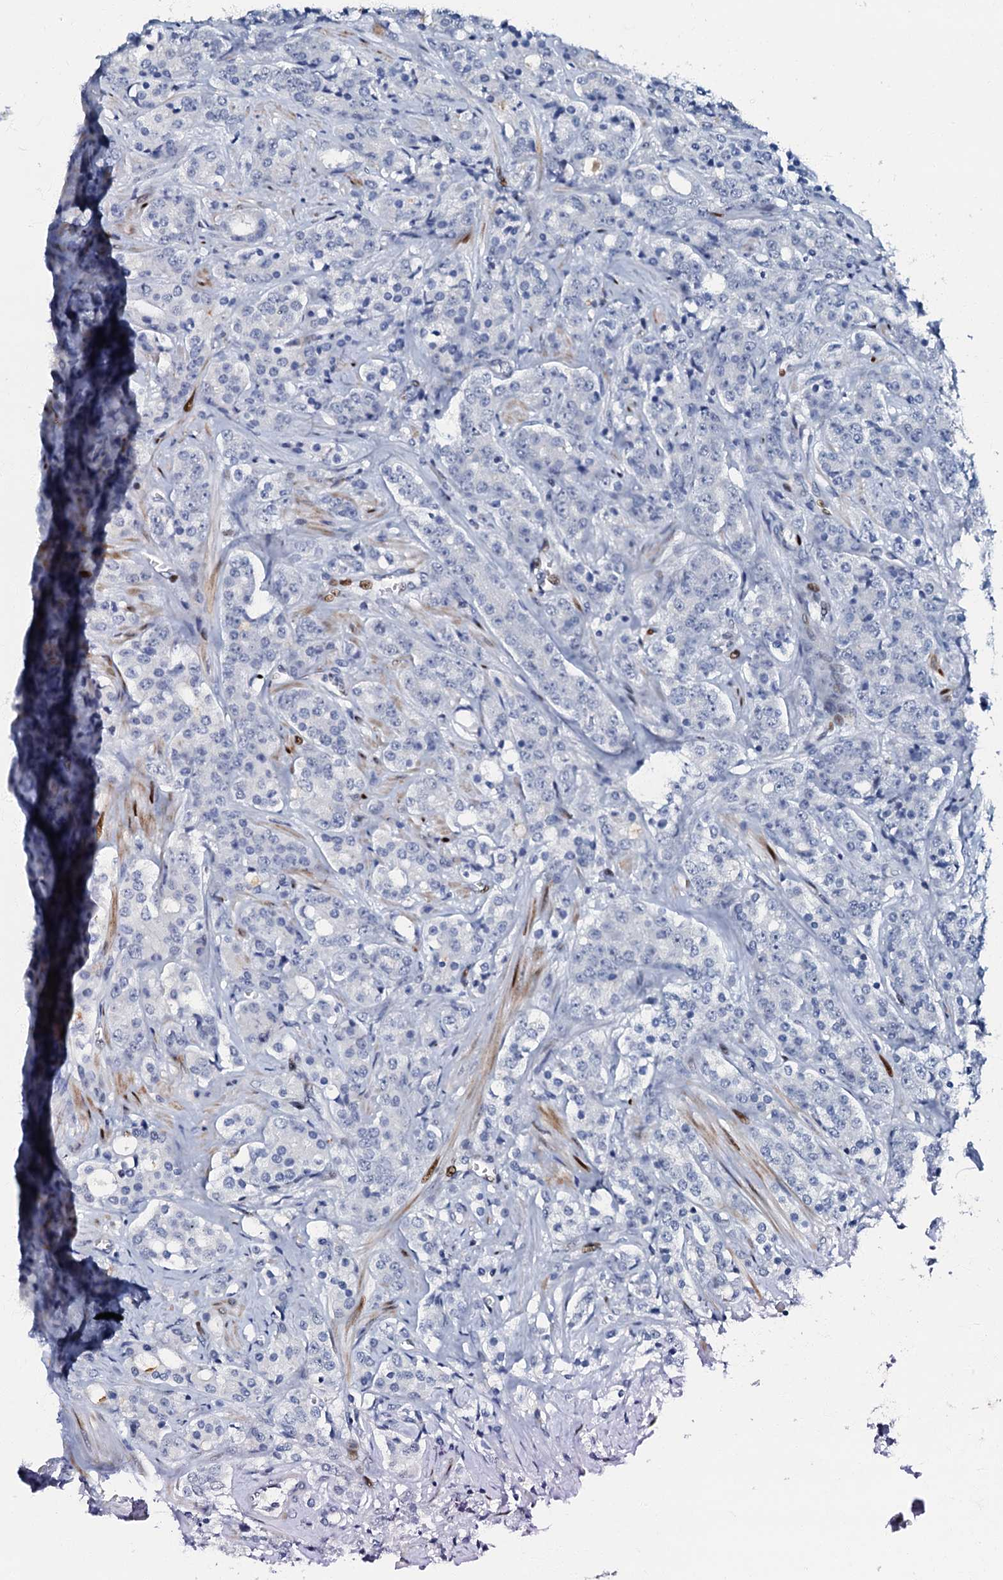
{"staining": {"intensity": "negative", "quantity": "none", "location": "none"}, "tissue": "prostate cancer", "cell_type": "Tumor cells", "image_type": "cancer", "snomed": [{"axis": "morphology", "description": "Adenocarcinoma, High grade"}, {"axis": "topography", "description": "Prostate"}], "caption": "Photomicrograph shows no protein staining in tumor cells of adenocarcinoma (high-grade) (prostate) tissue.", "gene": "MFSD5", "patient": {"sex": "male", "age": 62}}